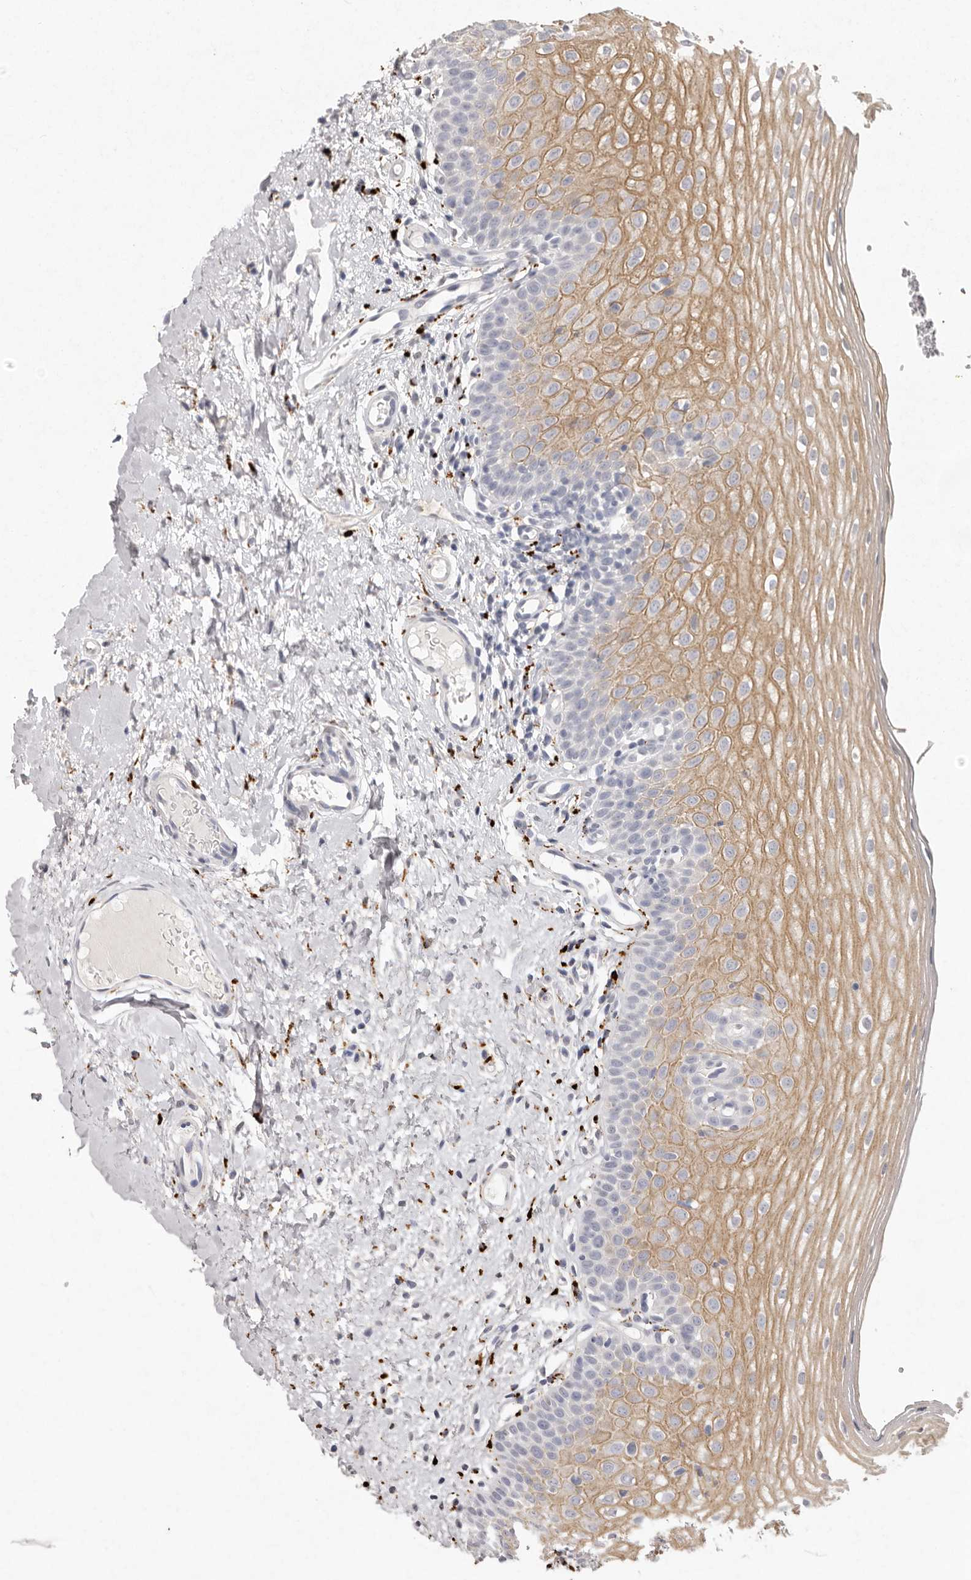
{"staining": {"intensity": "moderate", "quantity": "<25%", "location": "cytoplasmic/membranous"}, "tissue": "oral mucosa", "cell_type": "Squamous epithelial cells", "image_type": "normal", "snomed": [{"axis": "morphology", "description": "Normal tissue, NOS"}, {"axis": "topography", "description": "Oral tissue"}], "caption": "High-magnification brightfield microscopy of unremarkable oral mucosa stained with DAB (3,3'-diaminobenzidine) (brown) and counterstained with hematoxylin (blue). squamous epithelial cells exhibit moderate cytoplasmic/membranous expression is seen in approximately<25% of cells.", "gene": "FAM185A", "patient": {"sex": "female", "age": 56}}